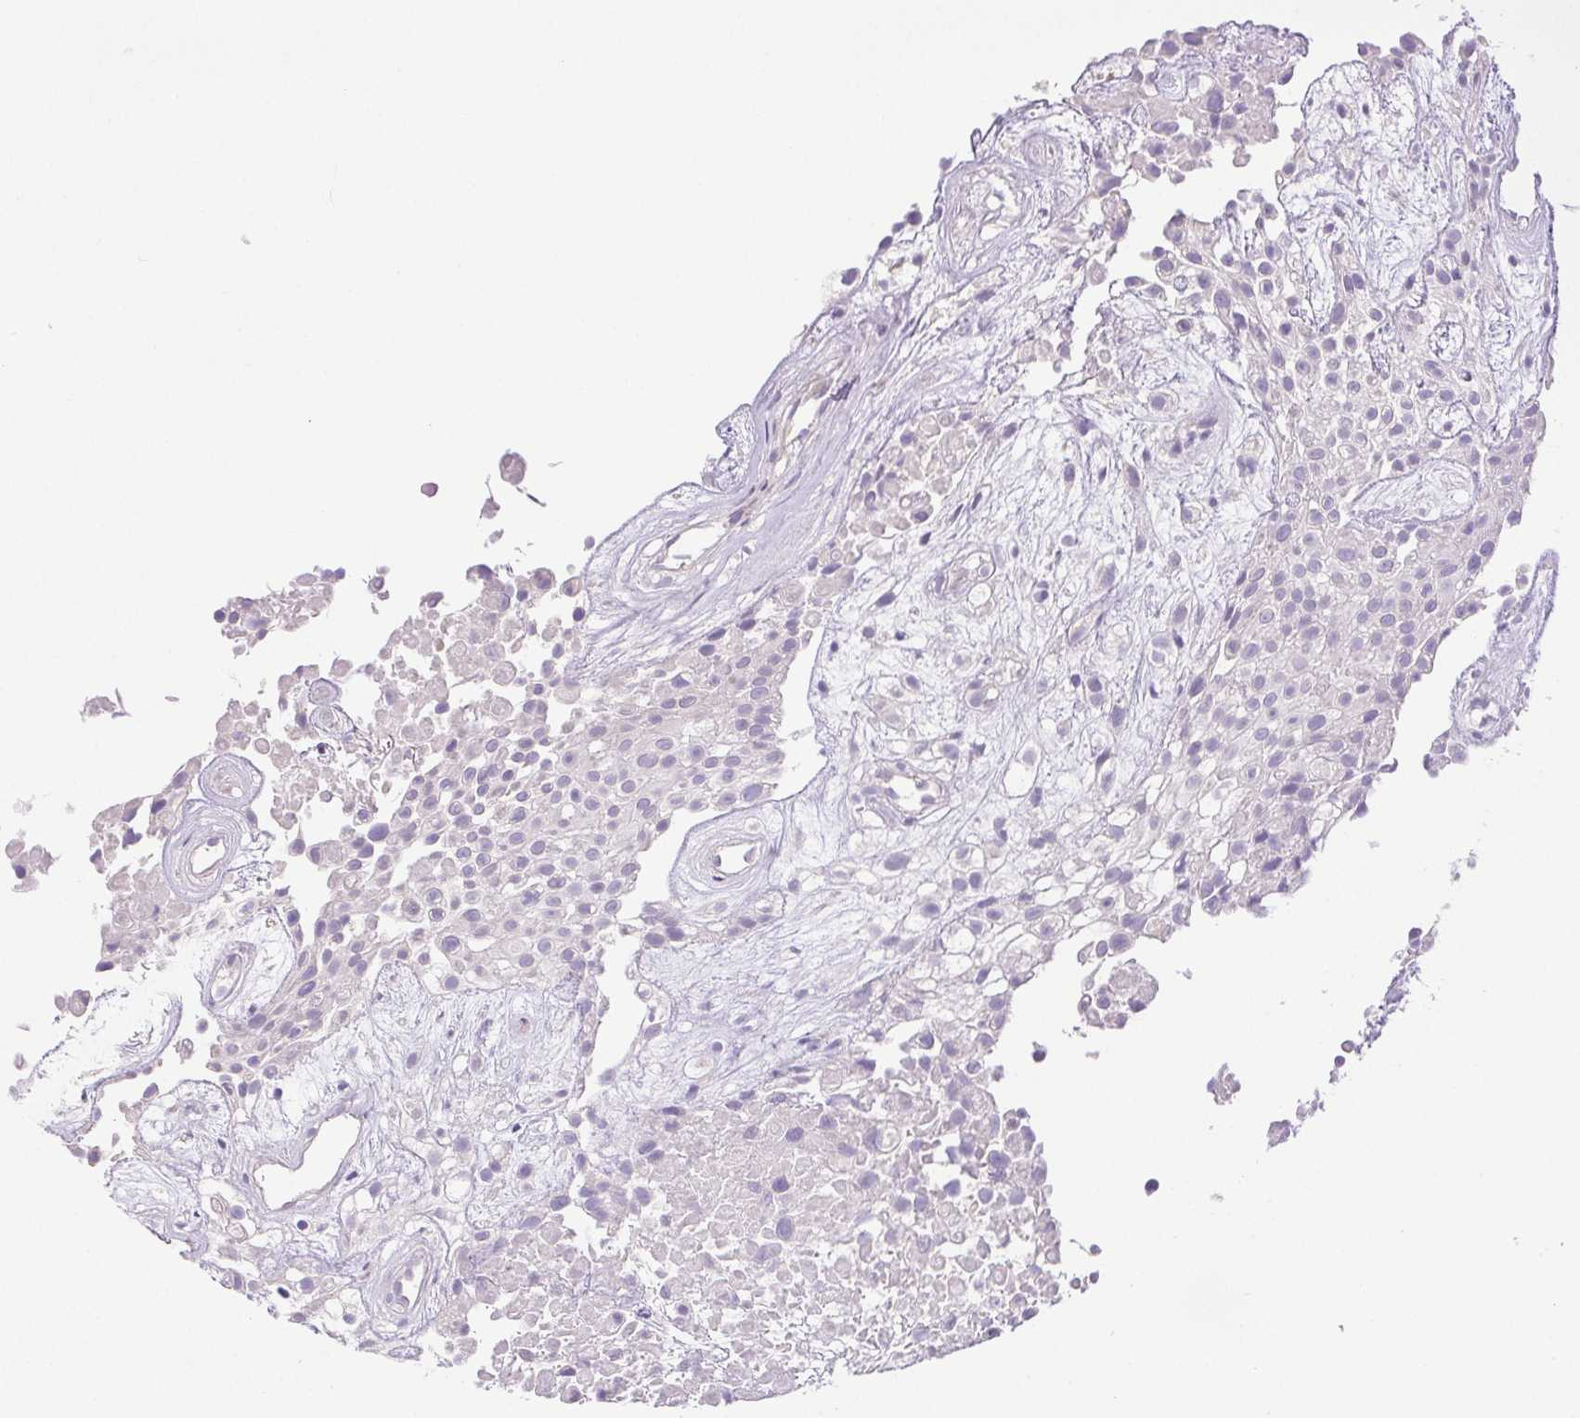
{"staining": {"intensity": "negative", "quantity": "none", "location": "none"}, "tissue": "urothelial cancer", "cell_type": "Tumor cells", "image_type": "cancer", "snomed": [{"axis": "morphology", "description": "Urothelial carcinoma, High grade"}, {"axis": "topography", "description": "Urinary bladder"}], "caption": "Histopathology image shows no protein expression in tumor cells of high-grade urothelial carcinoma tissue.", "gene": "PAPPA2", "patient": {"sex": "male", "age": 56}}